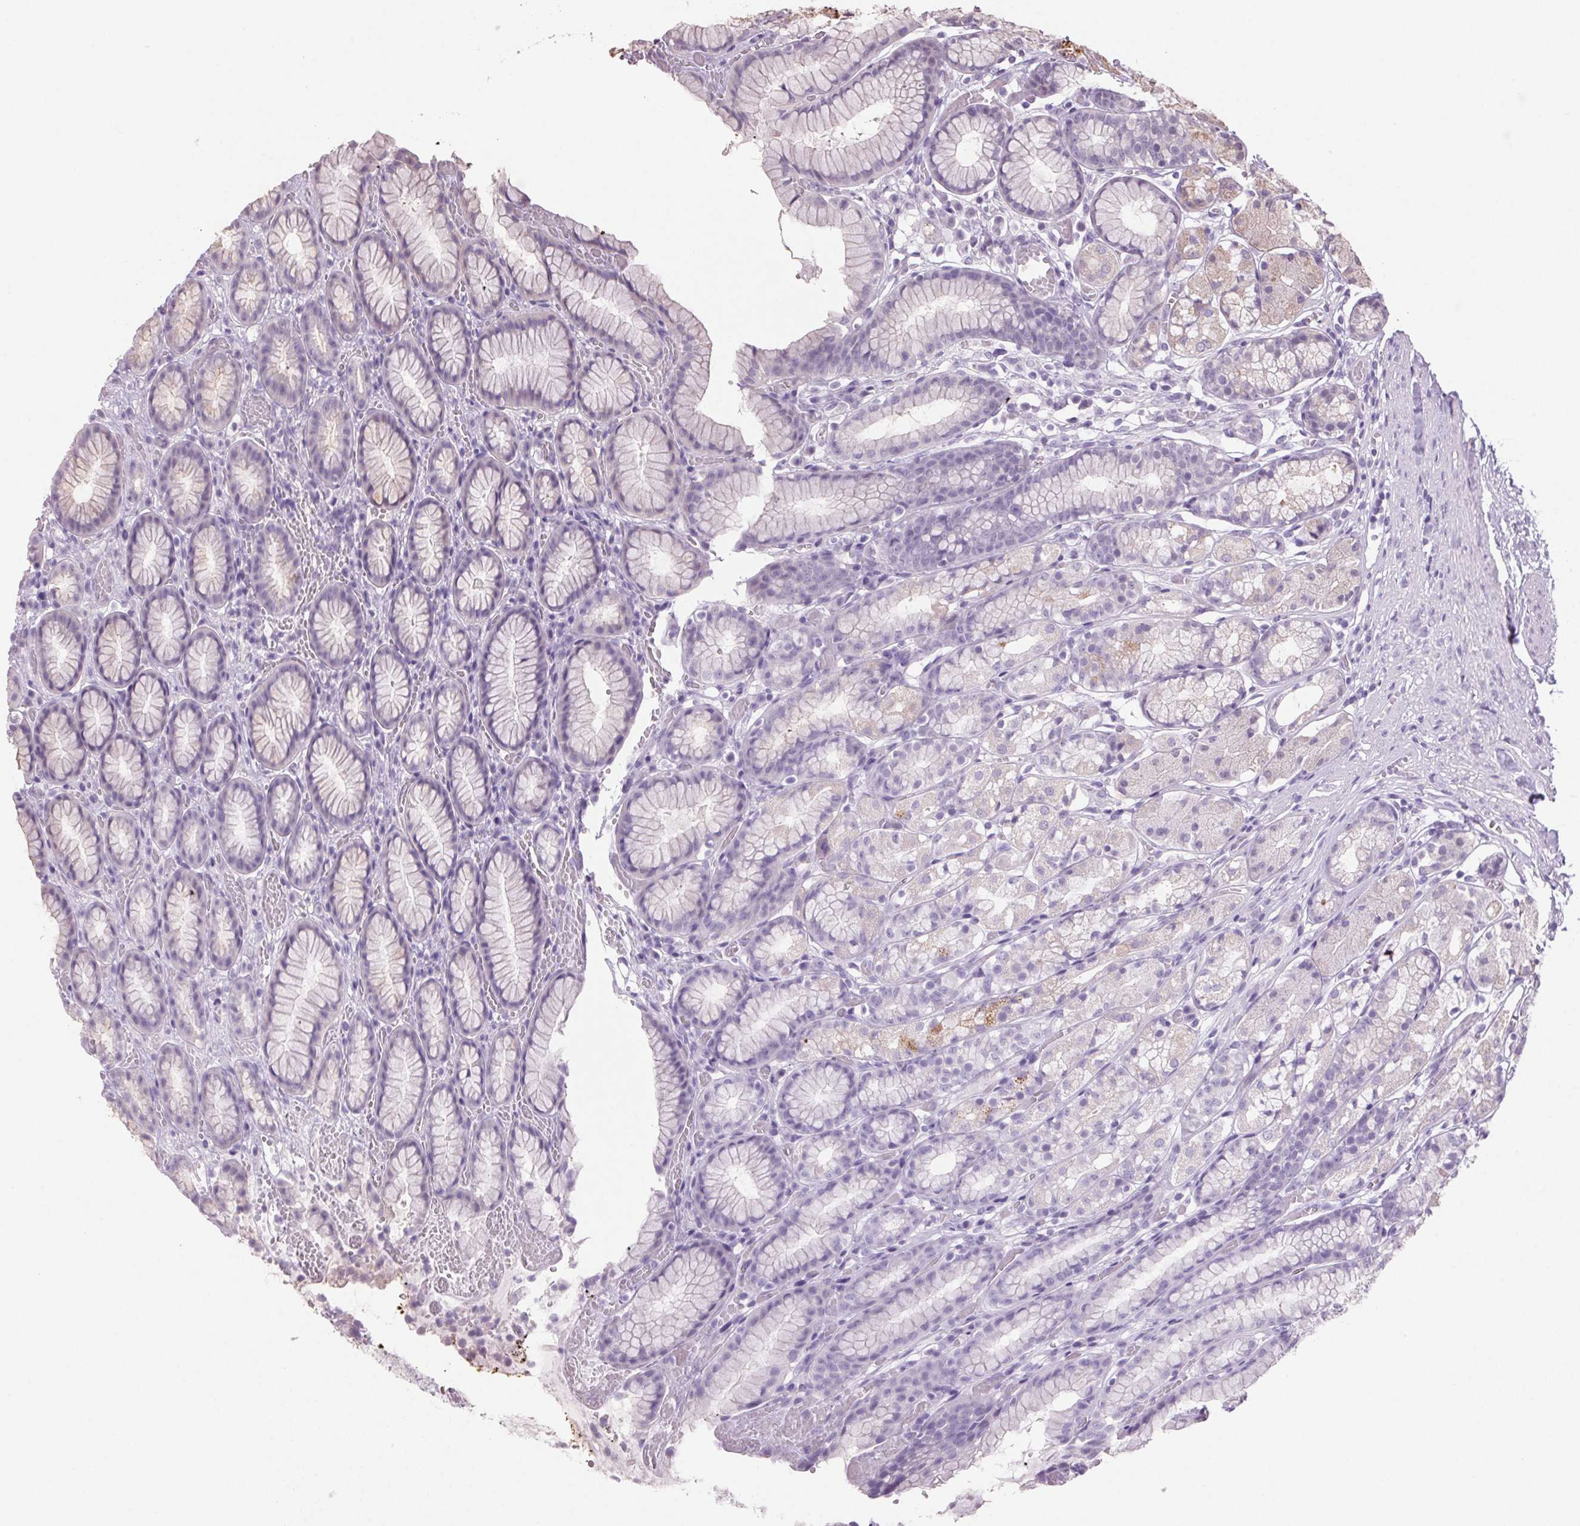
{"staining": {"intensity": "weak", "quantity": "<25%", "location": "cytoplasmic/membranous"}, "tissue": "stomach", "cell_type": "Glandular cells", "image_type": "normal", "snomed": [{"axis": "morphology", "description": "Normal tissue, NOS"}, {"axis": "topography", "description": "Smooth muscle"}, {"axis": "topography", "description": "Stomach"}], "caption": "Glandular cells are negative for protein expression in benign human stomach. Brightfield microscopy of IHC stained with DAB (3,3'-diaminobenzidine) (brown) and hematoxylin (blue), captured at high magnification.", "gene": "VWA3B", "patient": {"sex": "male", "age": 70}}